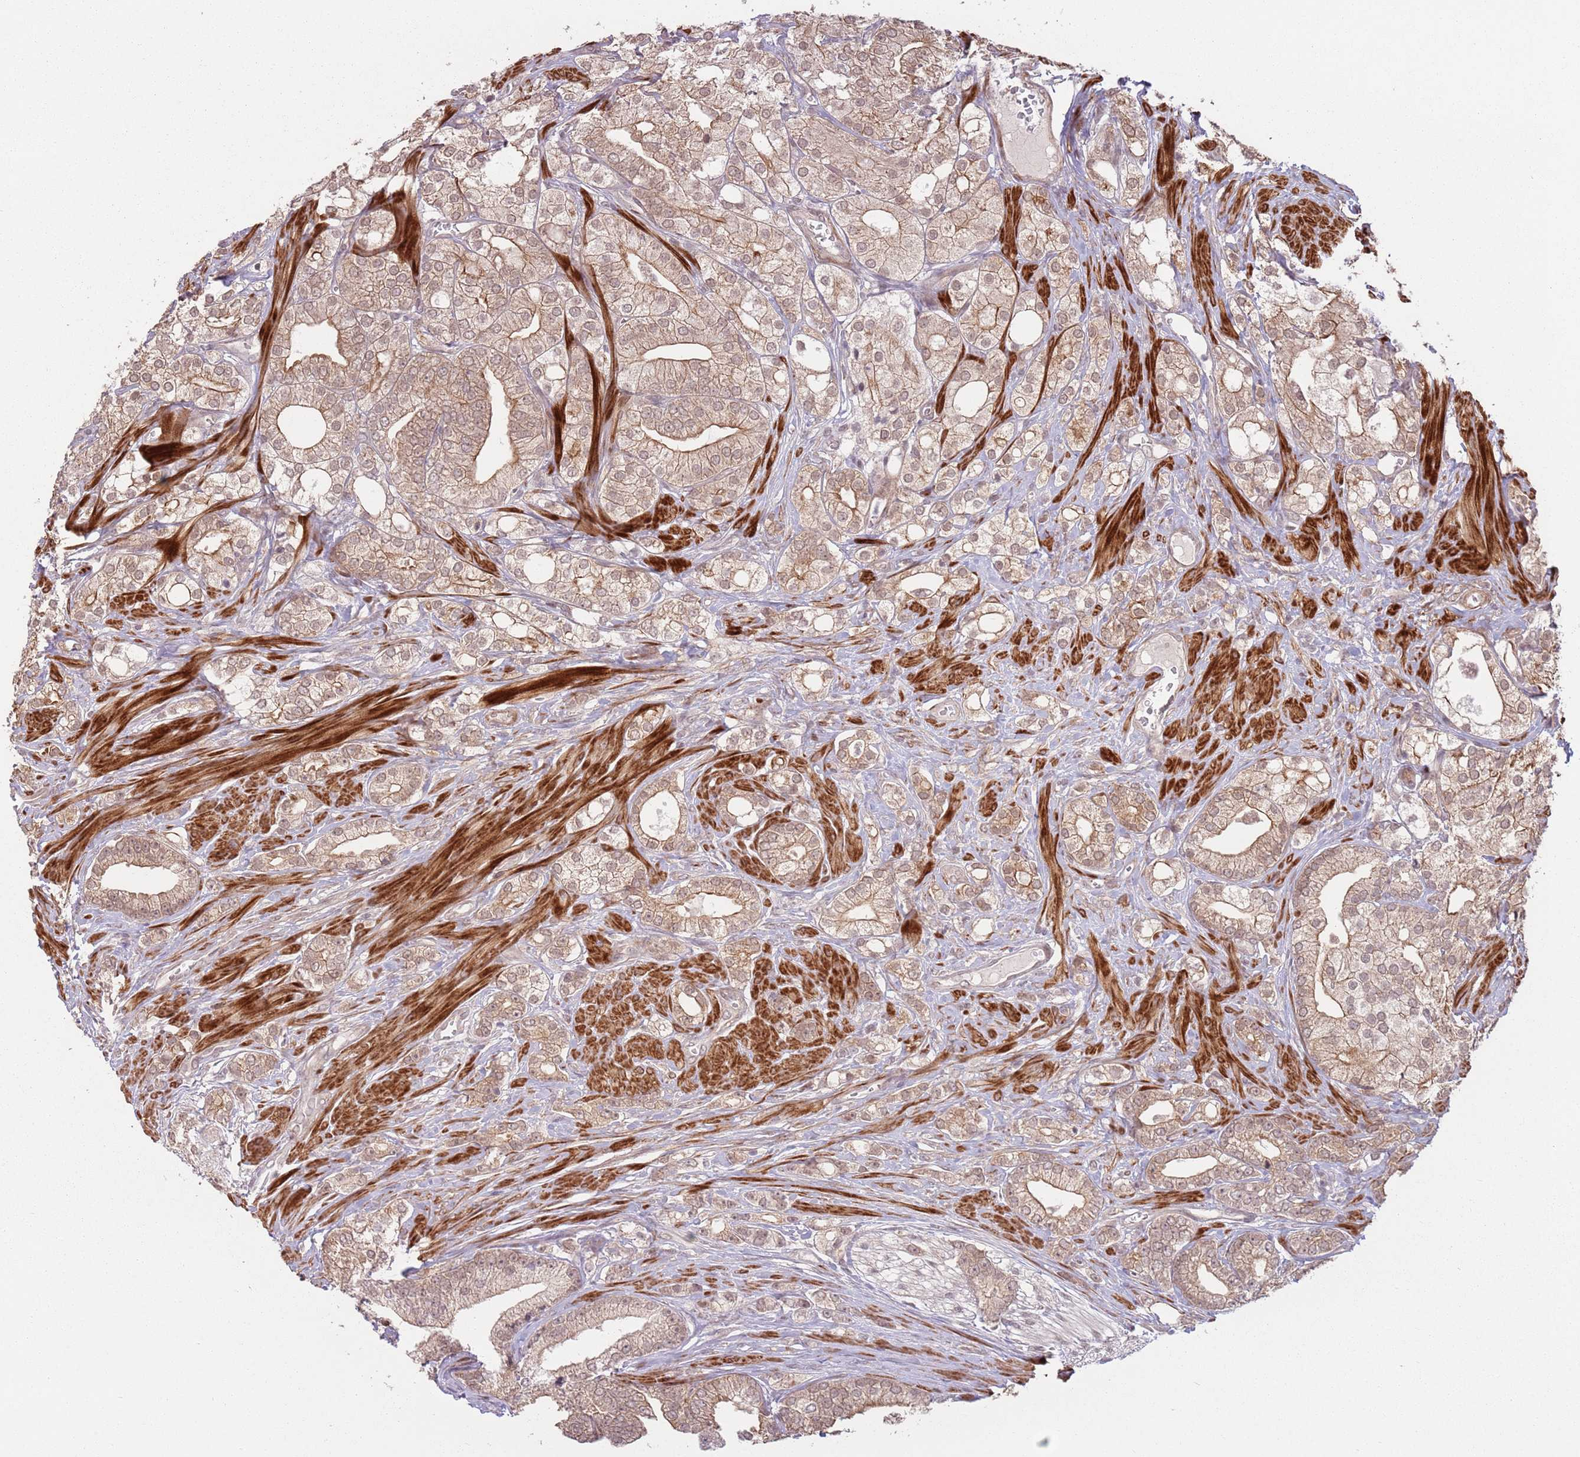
{"staining": {"intensity": "weak", "quantity": ">75%", "location": "cytoplasmic/membranous"}, "tissue": "prostate cancer", "cell_type": "Tumor cells", "image_type": "cancer", "snomed": [{"axis": "morphology", "description": "Adenocarcinoma, High grade"}, {"axis": "topography", "description": "Prostate"}], "caption": "Human prostate cancer (high-grade adenocarcinoma) stained for a protein (brown) displays weak cytoplasmic/membranous positive positivity in approximately >75% of tumor cells.", "gene": "CCDC154", "patient": {"sex": "male", "age": 50}}